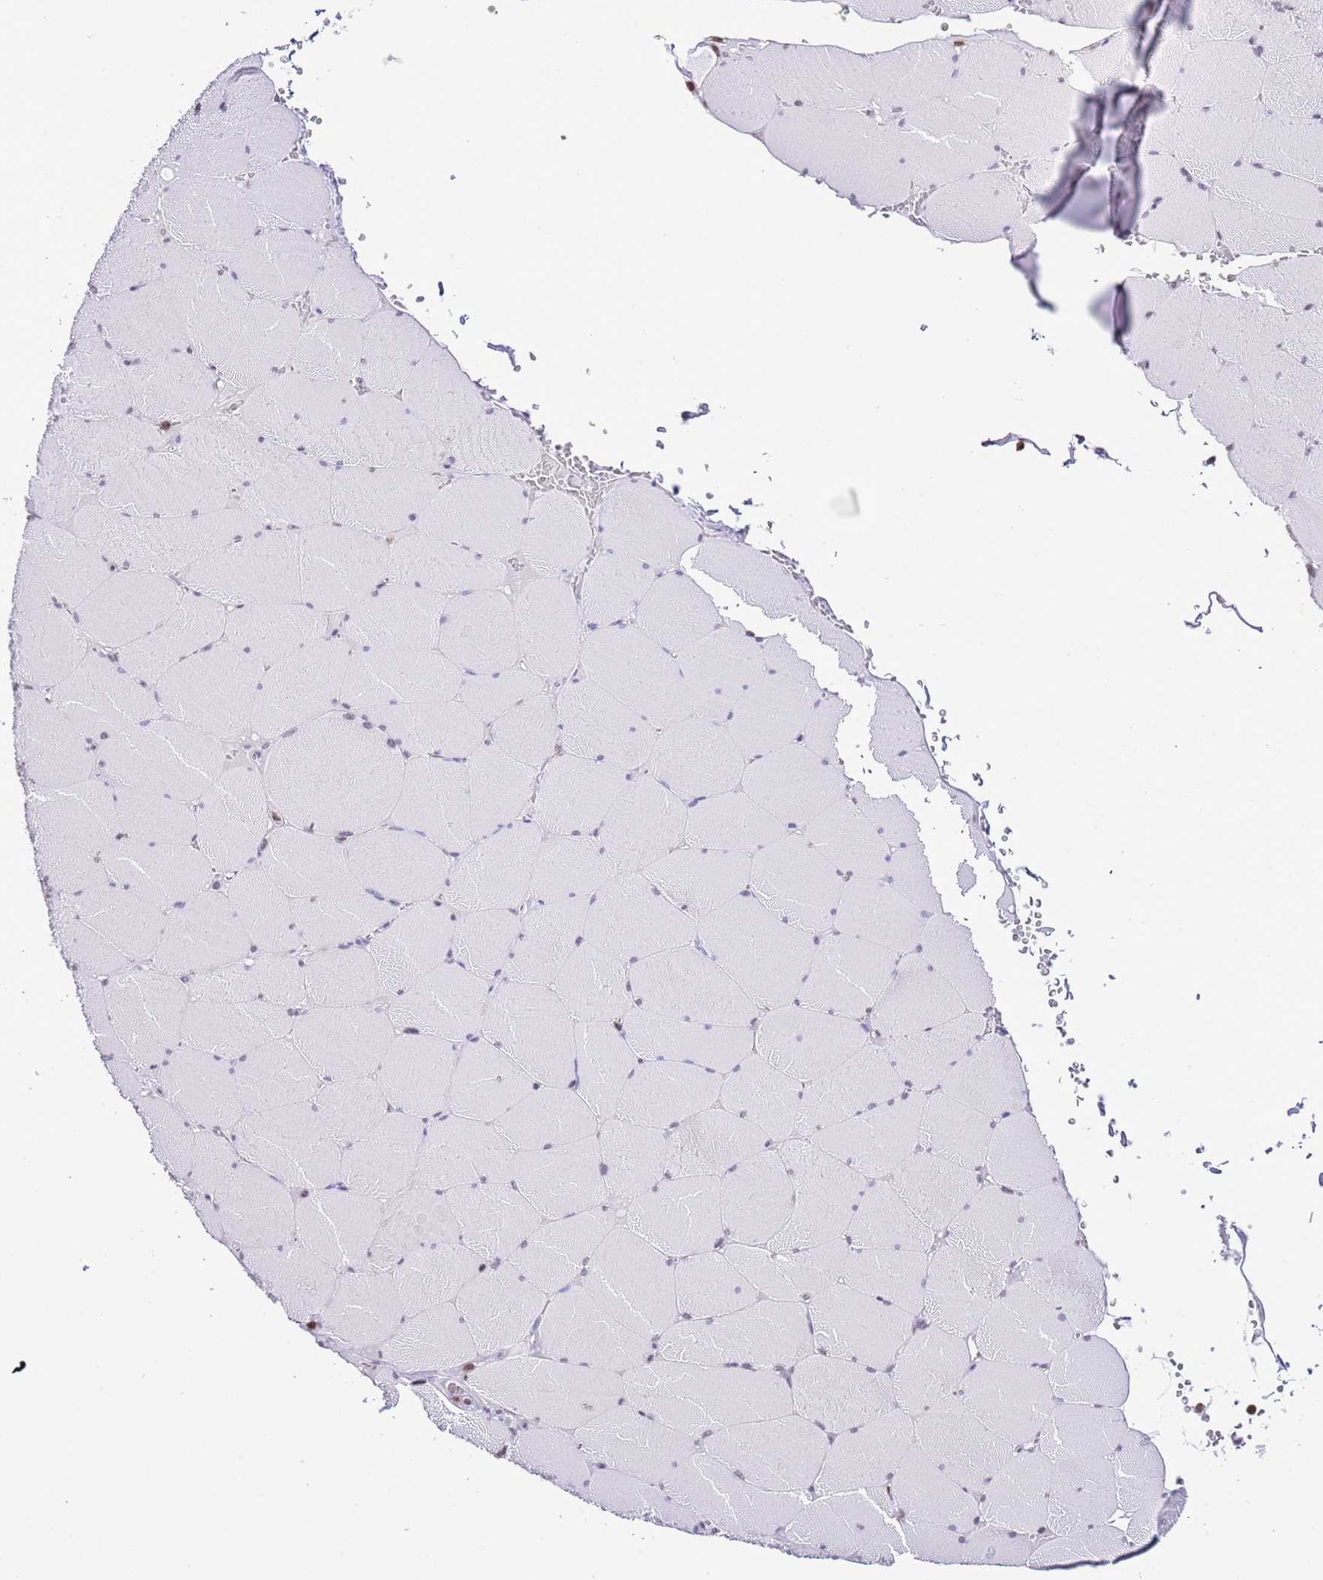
{"staining": {"intensity": "negative", "quantity": "none", "location": "none"}, "tissue": "skeletal muscle", "cell_type": "Myocytes", "image_type": "normal", "snomed": [{"axis": "morphology", "description": "Normal tissue, NOS"}, {"axis": "topography", "description": "Skeletal muscle"}, {"axis": "topography", "description": "Head-Neck"}], "caption": "High magnification brightfield microscopy of unremarkable skeletal muscle stained with DAB (brown) and counterstained with hematoxylin (blue): myocytes show no significant positivity.", "gene": "PRR15", "patient": {"sex": "male", "age": 66}}